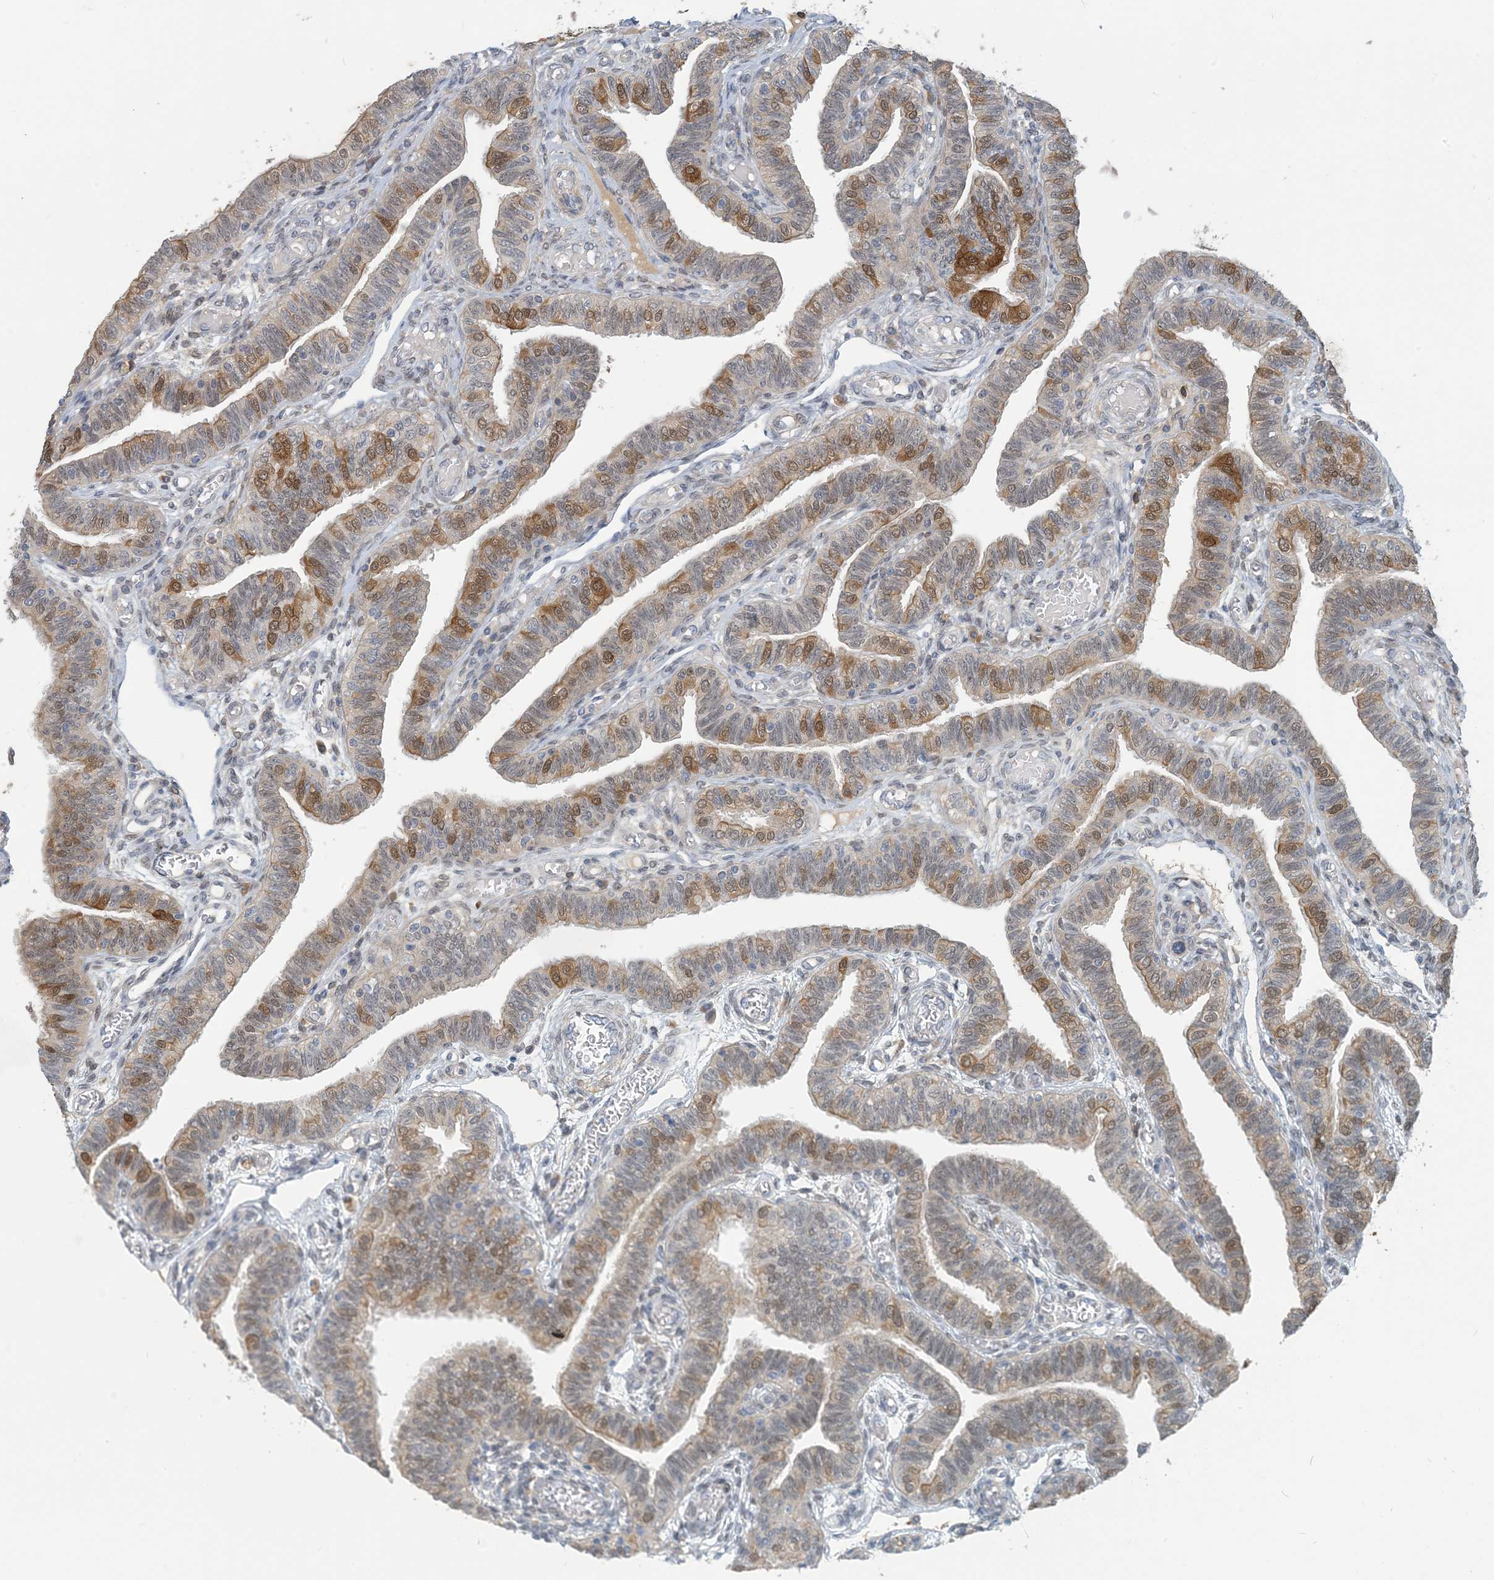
{"staining": {"intensity": "moderate", "quantity": "25%-75%", "location": "cytoplasmic/membranous,nuclear"}, "tissue": "fallopian tube", "cell_type": "Glandular cells", "image_type": "normal", "snomed": [{"axis": "morphology", "description": "Normal tissue, NOS"}, {"axis": "topography", "description": "Fallopian tube"}], "caption": "DAB (3,3'-diaminobenzidine) immunohistochemical staining of unremarkable fallopian tube demonstrates moderate cytoplasmic/membranous,nuclear protein staining in approximately 25%-75% of glandular cells.", "gene": "ZC3H12A", "patient": {"sex": "female", "age": 39}}